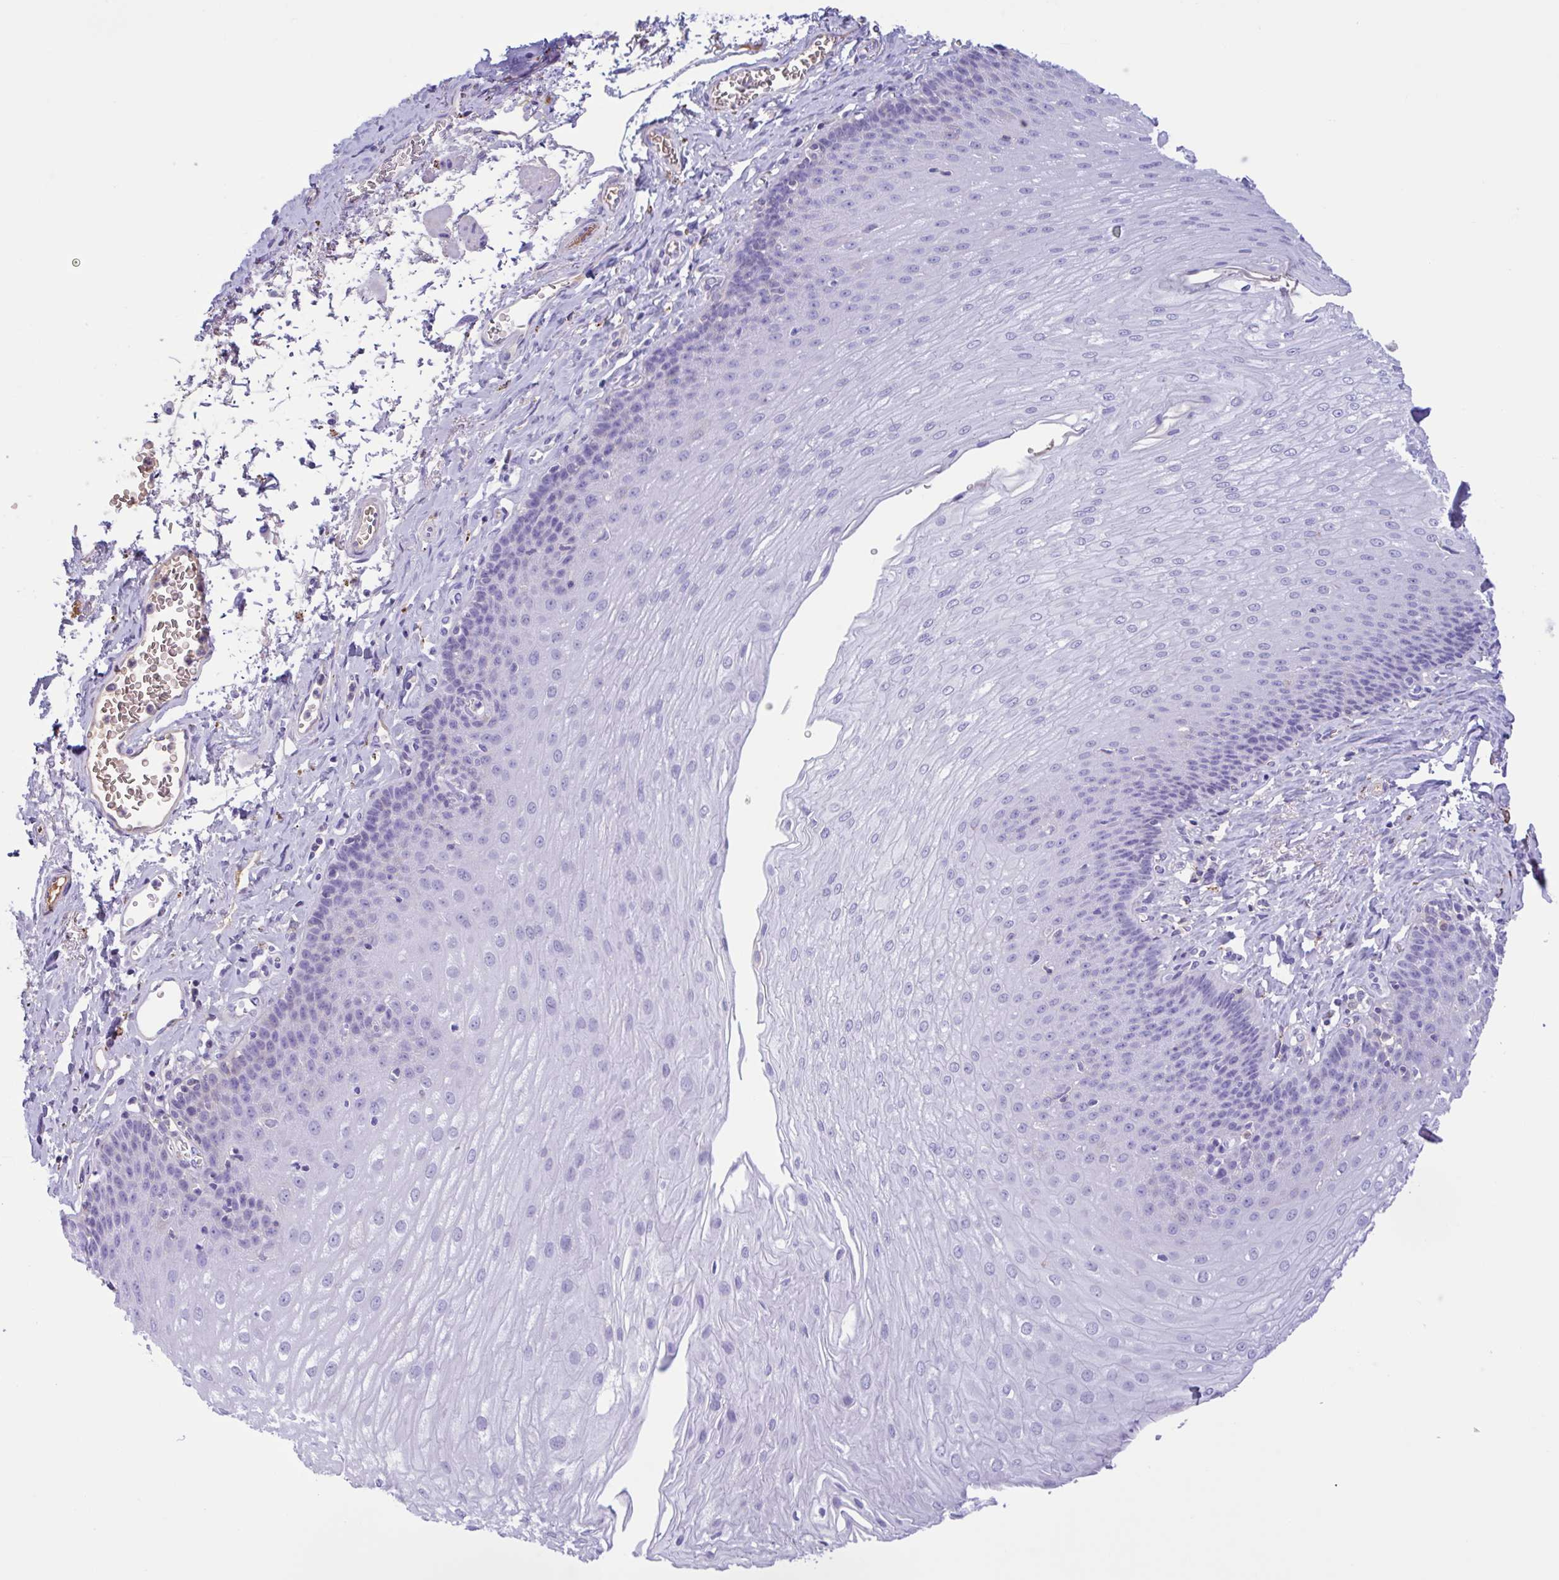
{"staining": {"intensity": "weak", "quantity": "<25%", "location": "cytoplasmic/membranous"}, "tissue": "esophagus", "cell_type": "Squamous epithelial cells", "image_type": "normal", "snomed": [{"axis": "morphology", "description": "Normal tissue, NOS"}, {"axis": "topography", "description": "Esophagus"}], "caption": "Immunohistochemistry (IHC) of benign human esophagus shows no positivity in squamous epithelial cells. Brightfield microscopy of IHC stained with DAB (brown) and hematoxylin (blue), captured at high magnification.", "gene": "LARGE2", "patient": {"sex": "female", "age": 81}}